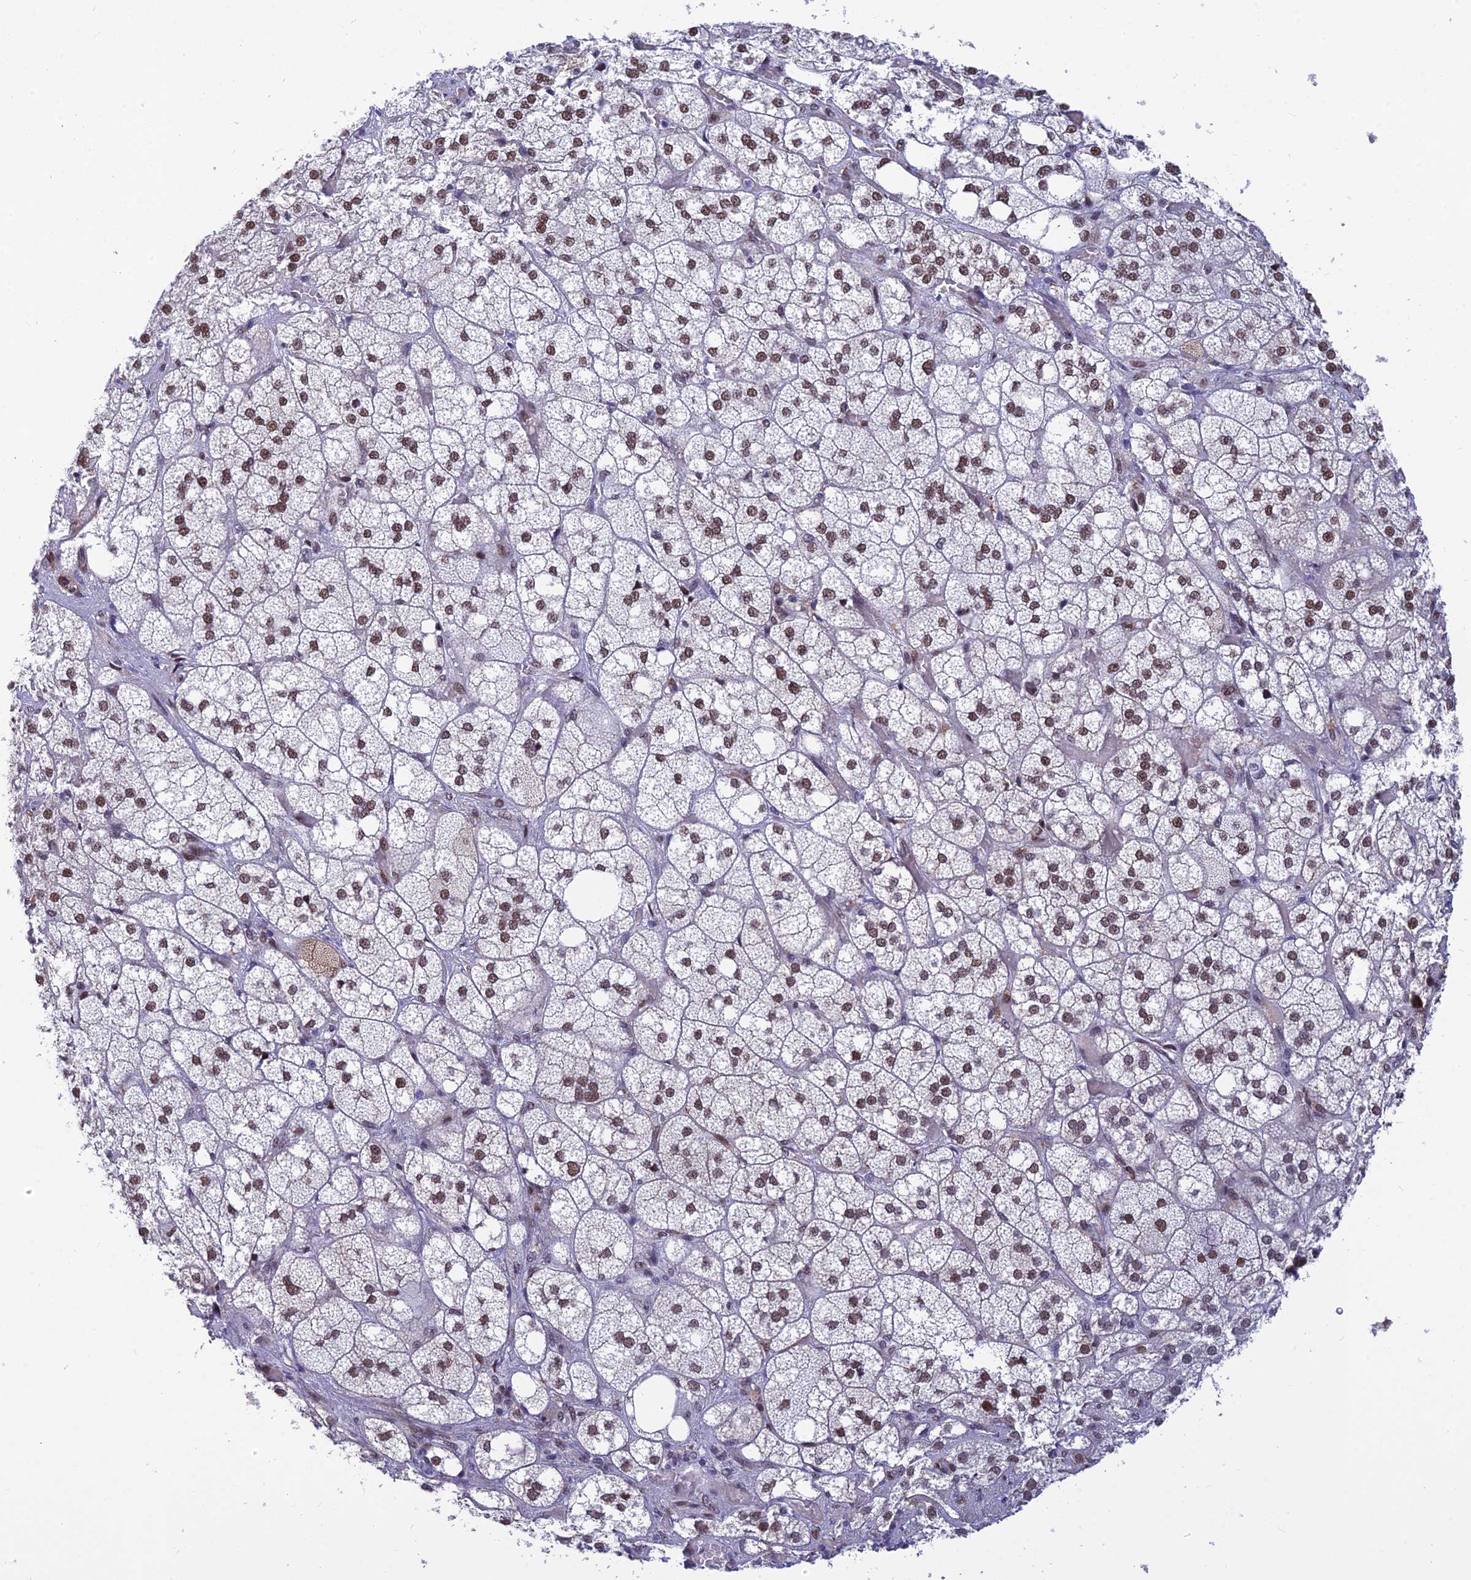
{"staining": {"intensity": "moderate", "quantity": ">75%", "location": "nuclear"}, "tissue": "adrenal gland", "cell_type": "Glandular cells", "image_type": "normal", "snomed": [{"axis": "morphology", "description": "Normal tissue, NOS"}, {"axis": "topography", "description": "Adrenal gland"}], "caption": "Immunohistochemistry (IHC) staining of normal adrenal gland, which exhibits medium levels of moderate nuclear staining in about >75% of glandular cells indicating moderate nuclear protein expression. The staining was performed using DAB (3,3'-diaminobenzidine) (brown) for protein detection and nuclei were counterstained in hematoxylin (blue).", "gene": "CLK4", "patient": {"sex": "male", "age": 61}}